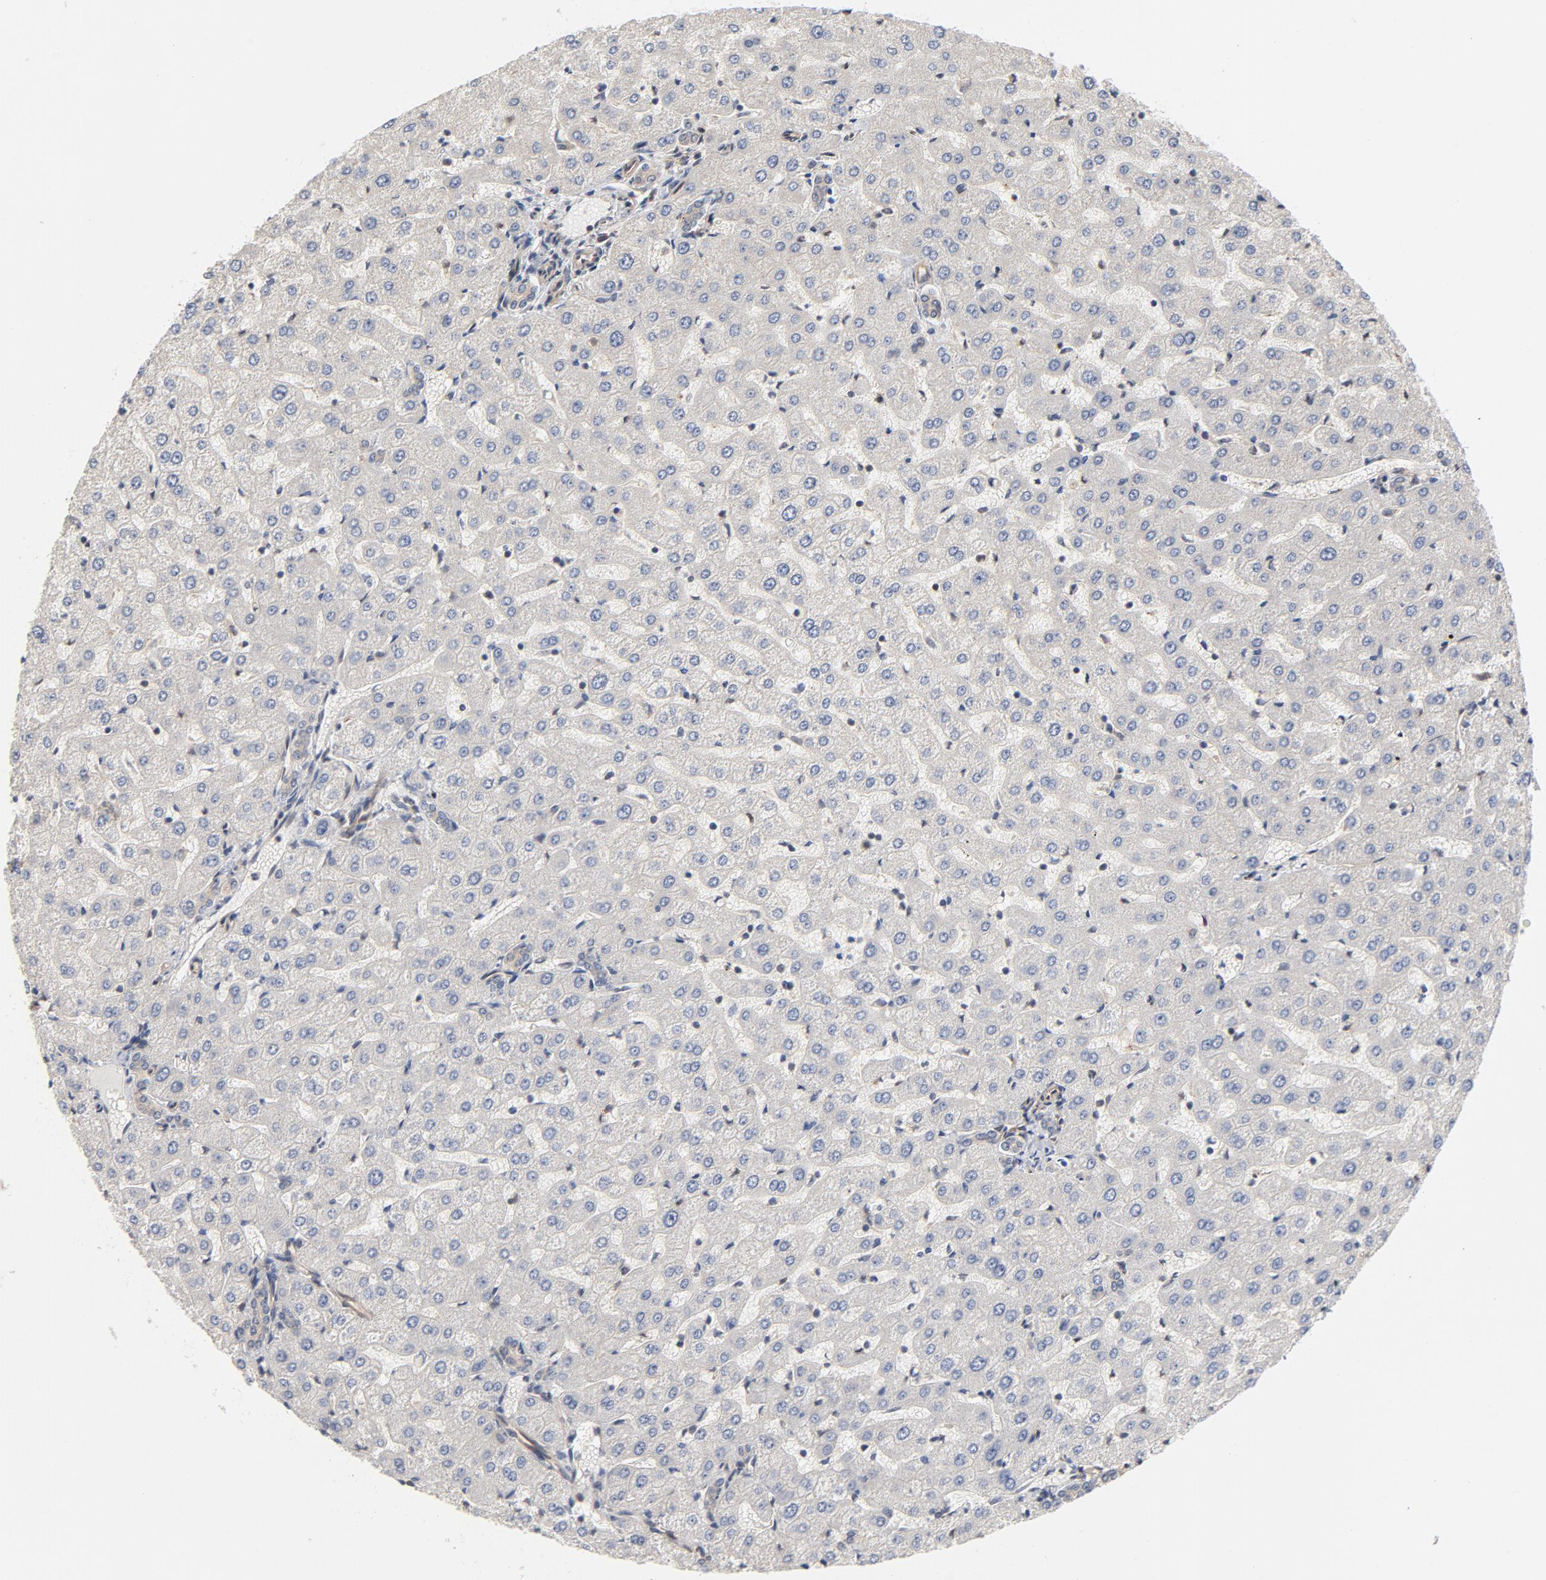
{"staining": {"intensity": "weak", "quantity": ">75%", "location": "cytoplasmic/membranous"}, "tissue": "liver", "cell_type": "Cholangiocytes", "image_type": "normal", "snomed": [{"axis": "morphology", "description": "Normal tissue, NOS"}, {"axis": "morphology", "description": "Fibrosis, NOS"}, {"axis": "topography", "description": "Liver"}], "caption": "Immunohistochemical staining of benign human liver demonstrates weak cytoplasmic/membranous protein expression in approximately >75% of cholangiocytes. (DAB (3,3'-diaminobenzidine) IHC, brown staining for protein, blue staining for nuclei).", "gene": "CDC37", "patient": {"sex": "female", "age": 29}}